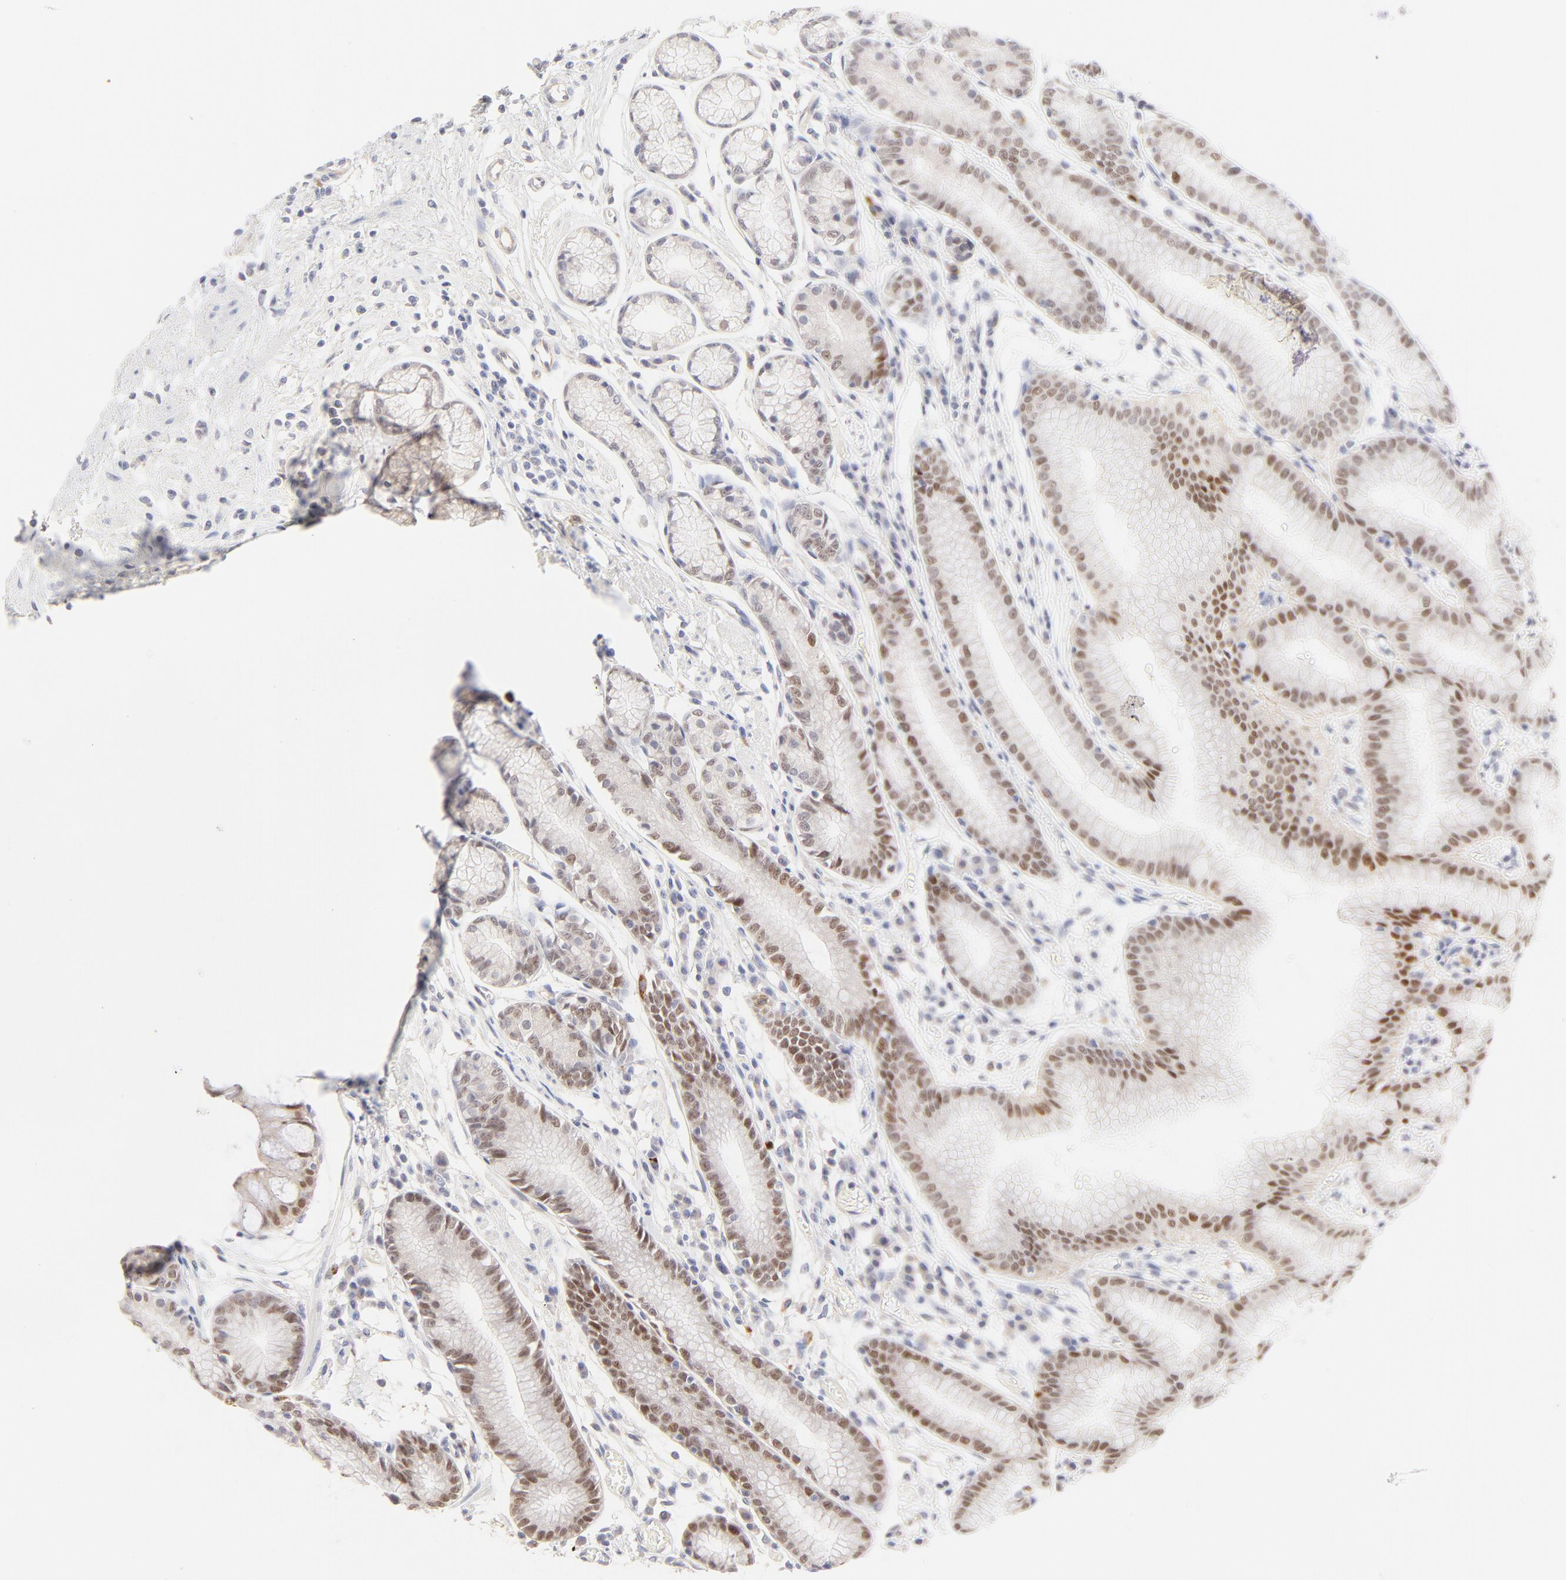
{"staining": {"intensity": "moderate", "quantity": ">75%", "location": "nuclear"}, "tissue": "stomach", "cell_type": "Glandular cells", "image_type": "normal", "snomed": [{"axis": "morphology", "description": "Normal tissue, NOS"}, {"axis": "morphology", "description": "Inflammation, NOS"}, {"axis": "topography", "description": "Stomach, lower"}], "caption": "This is a micrograph of immunohistochemistry (IHC) staining of normal stomach, which shows moderate expression in the nuclear of glandular cells.", "gene": "ELF3", "patient": {"sex": "male", "age": 59}}